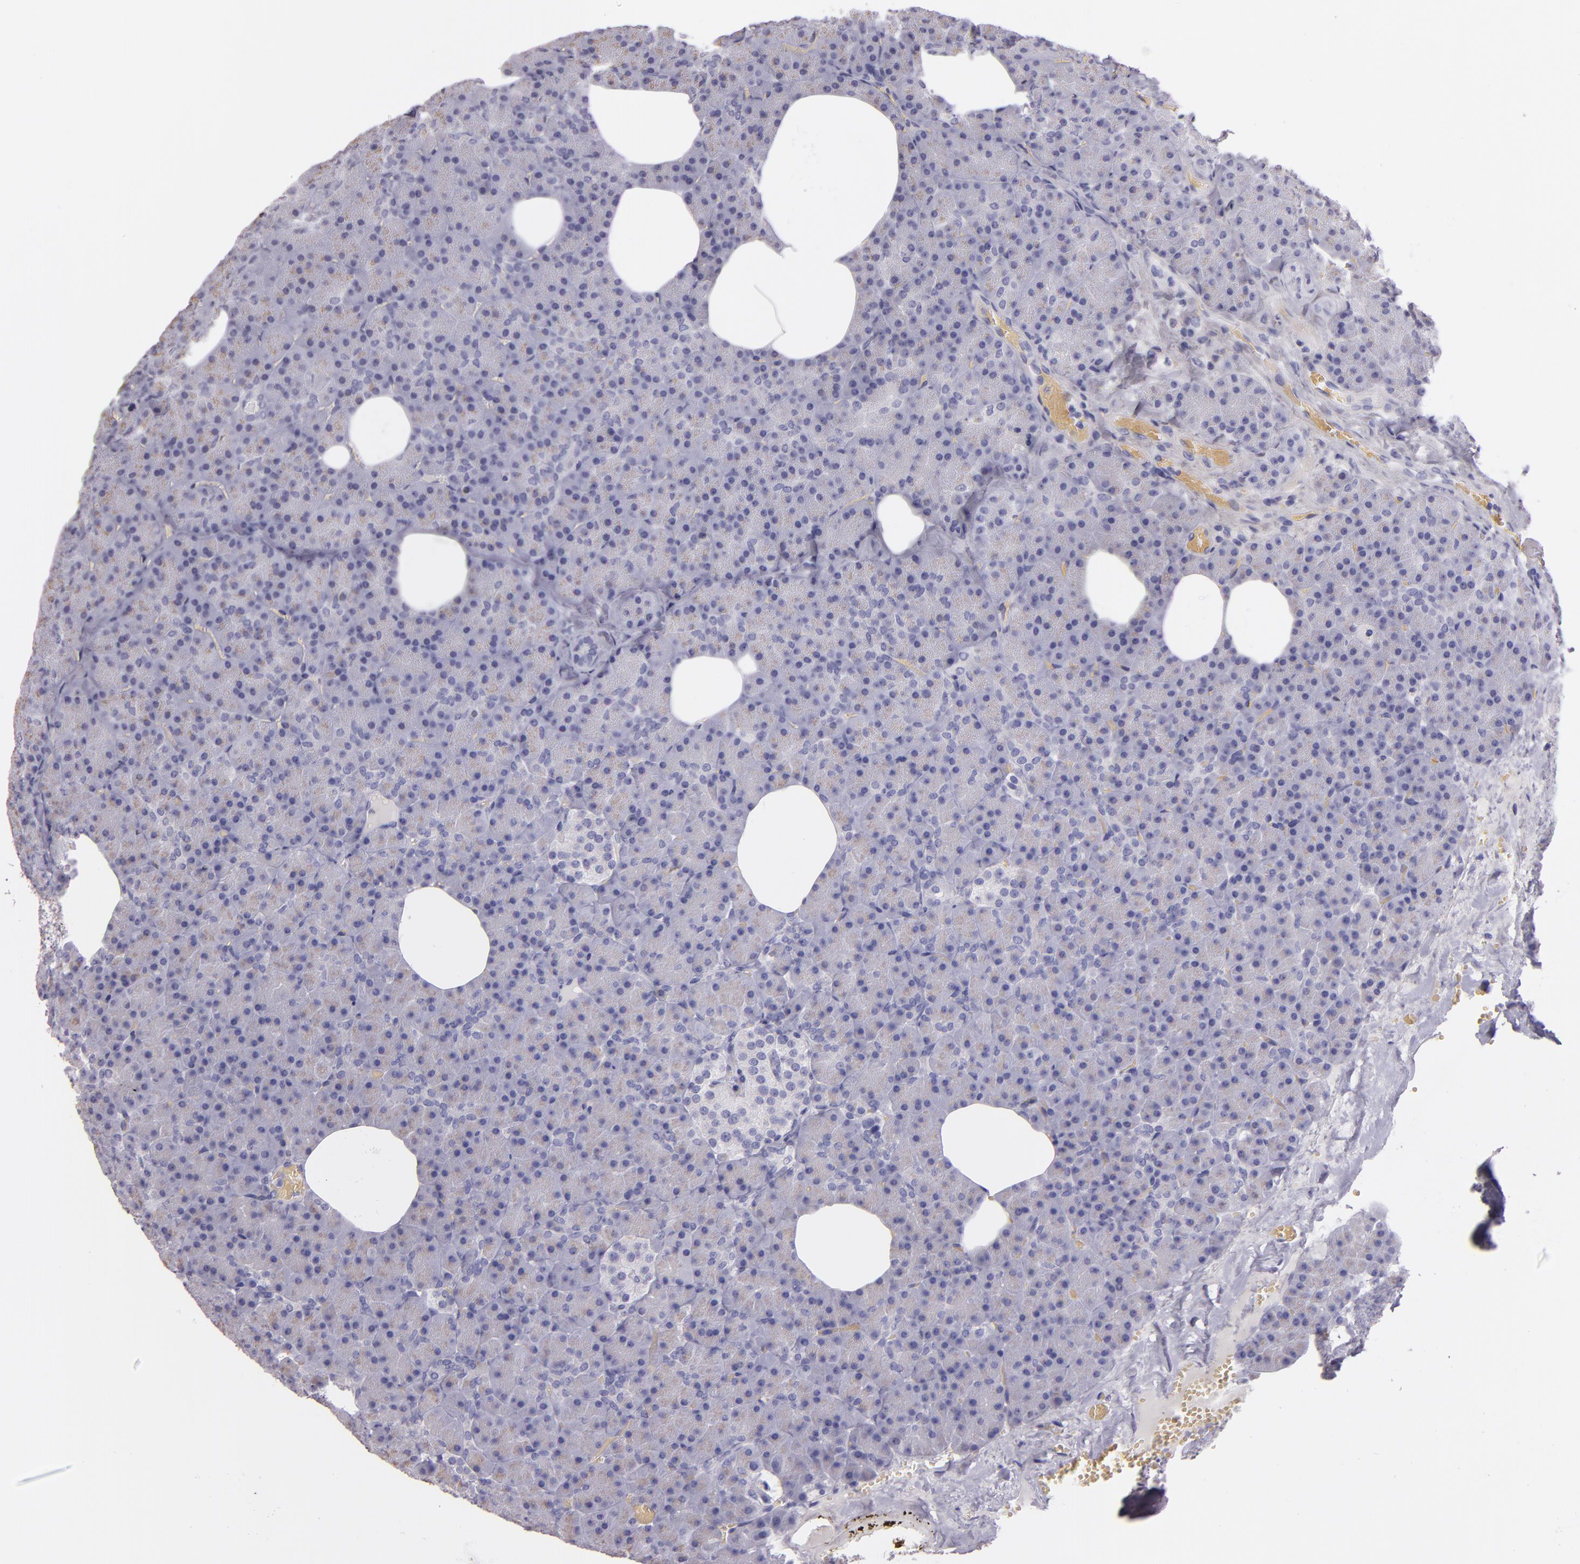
{"staining": {"intensity": "negative", "quantity": "none", "location": "none"}, "tissue": "pancreas", "cell_type": "Exocrine glandular cells", "image_type": "normal", "snomed": [{"axis": "morphology", "description": "Normal tissue, NOS"}, {"axis": "topography", "description": "Pancreas"}], "caption": "Protein analysis of unremarkable pancreas shows no significant positivity in exocrine glandular cells.", "gene": "MUC5AC", "patient": {"sex": "female", "age": 35}}